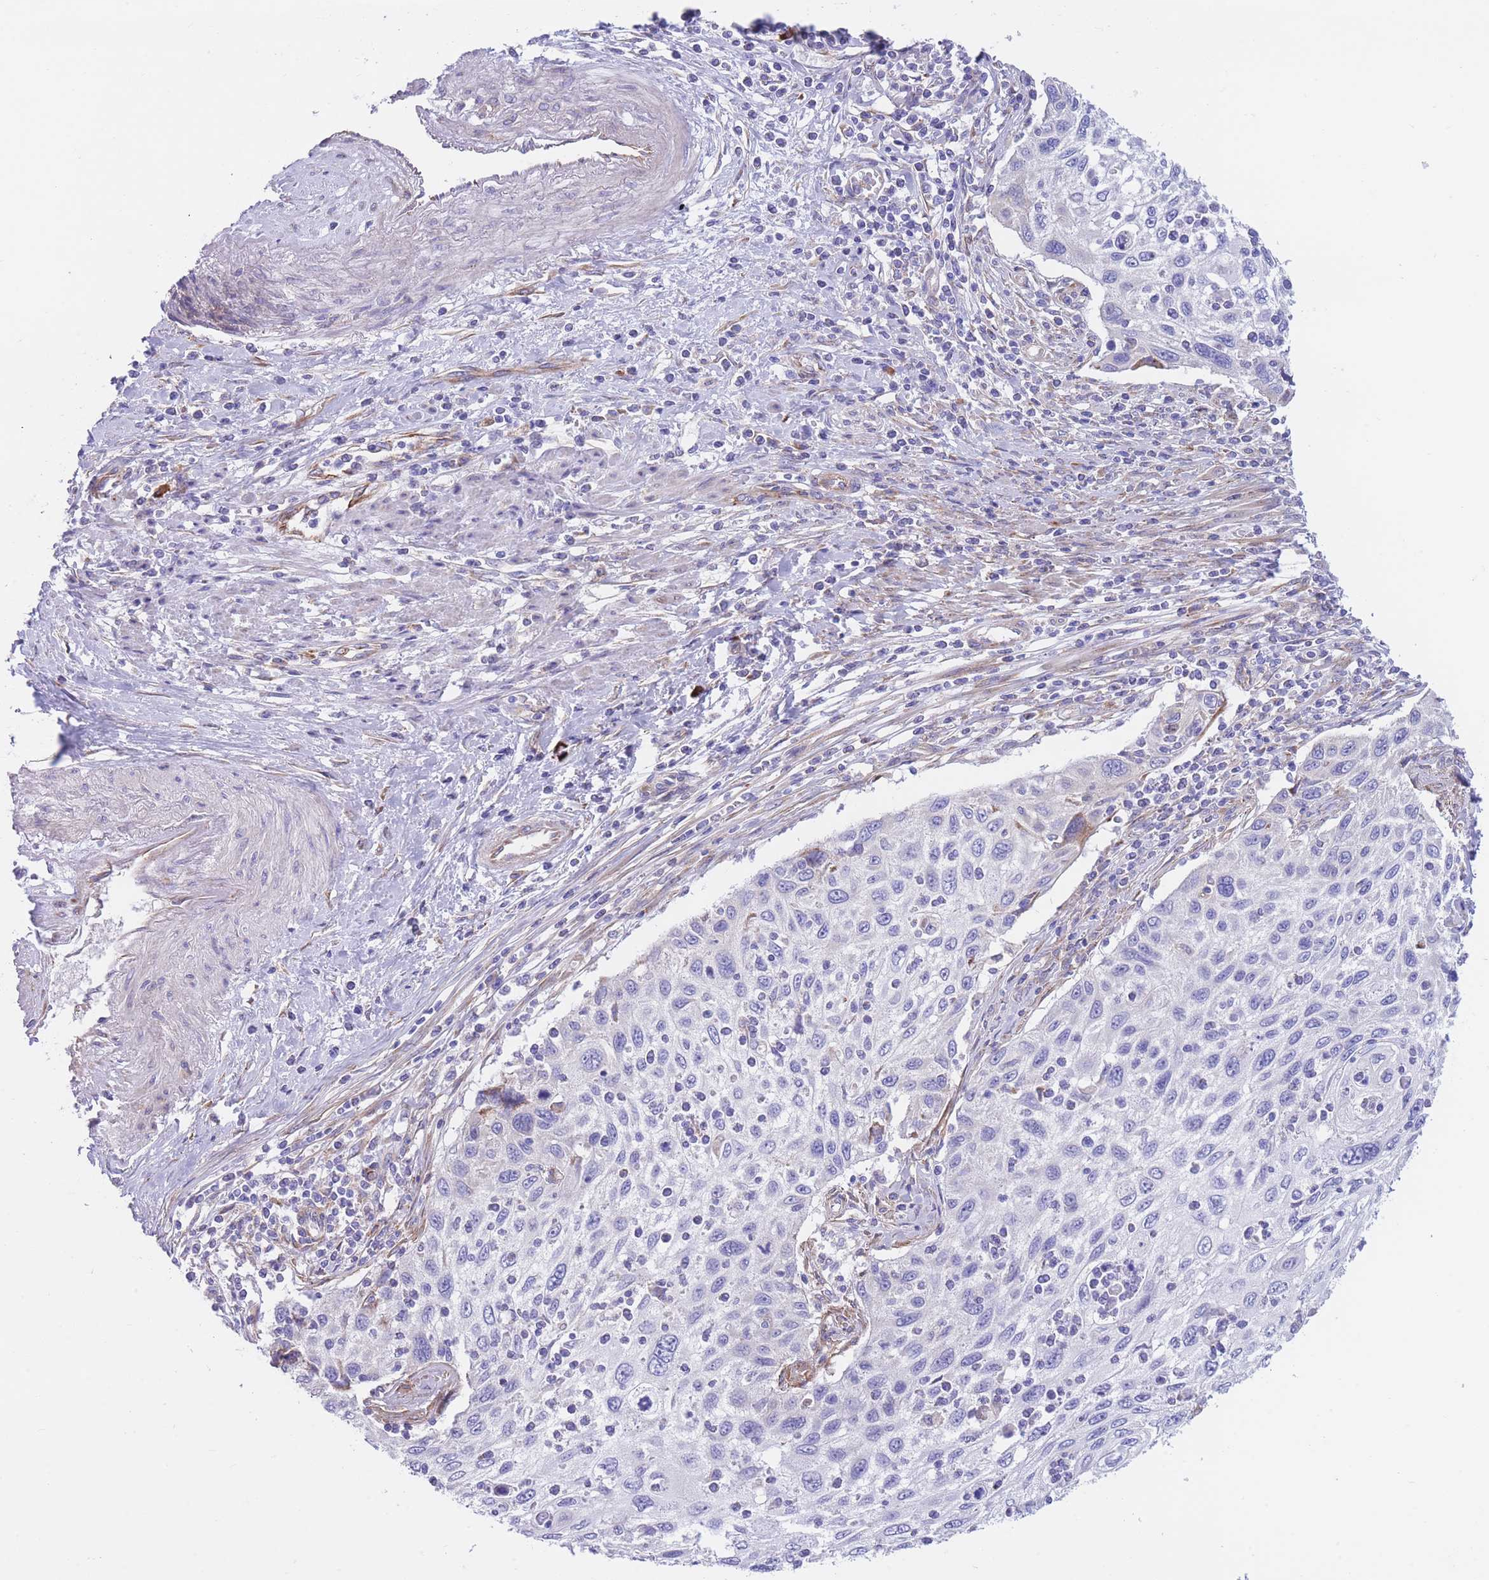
{"staining": {"intensity": "negative", "quantity": "none", "location": "none"}, "tissue": "cervical cancer", "cell_type": "Tumor cells", "image_type": "cancer", "snomed": [{"axis": "morphology", "description": "Squamous cell carcinoma, NOS"}, {"axis": "topography", "description": "Cervix"}], "caption": "Immunohistochemistry histopathology image of neoplastic tissue: human cervical squamous cell carcinoma stained with DAB reveals no significant protein positivity in tumor cells.", "gene": "DET1", "patient": {"sex": "female", "age": 70}}